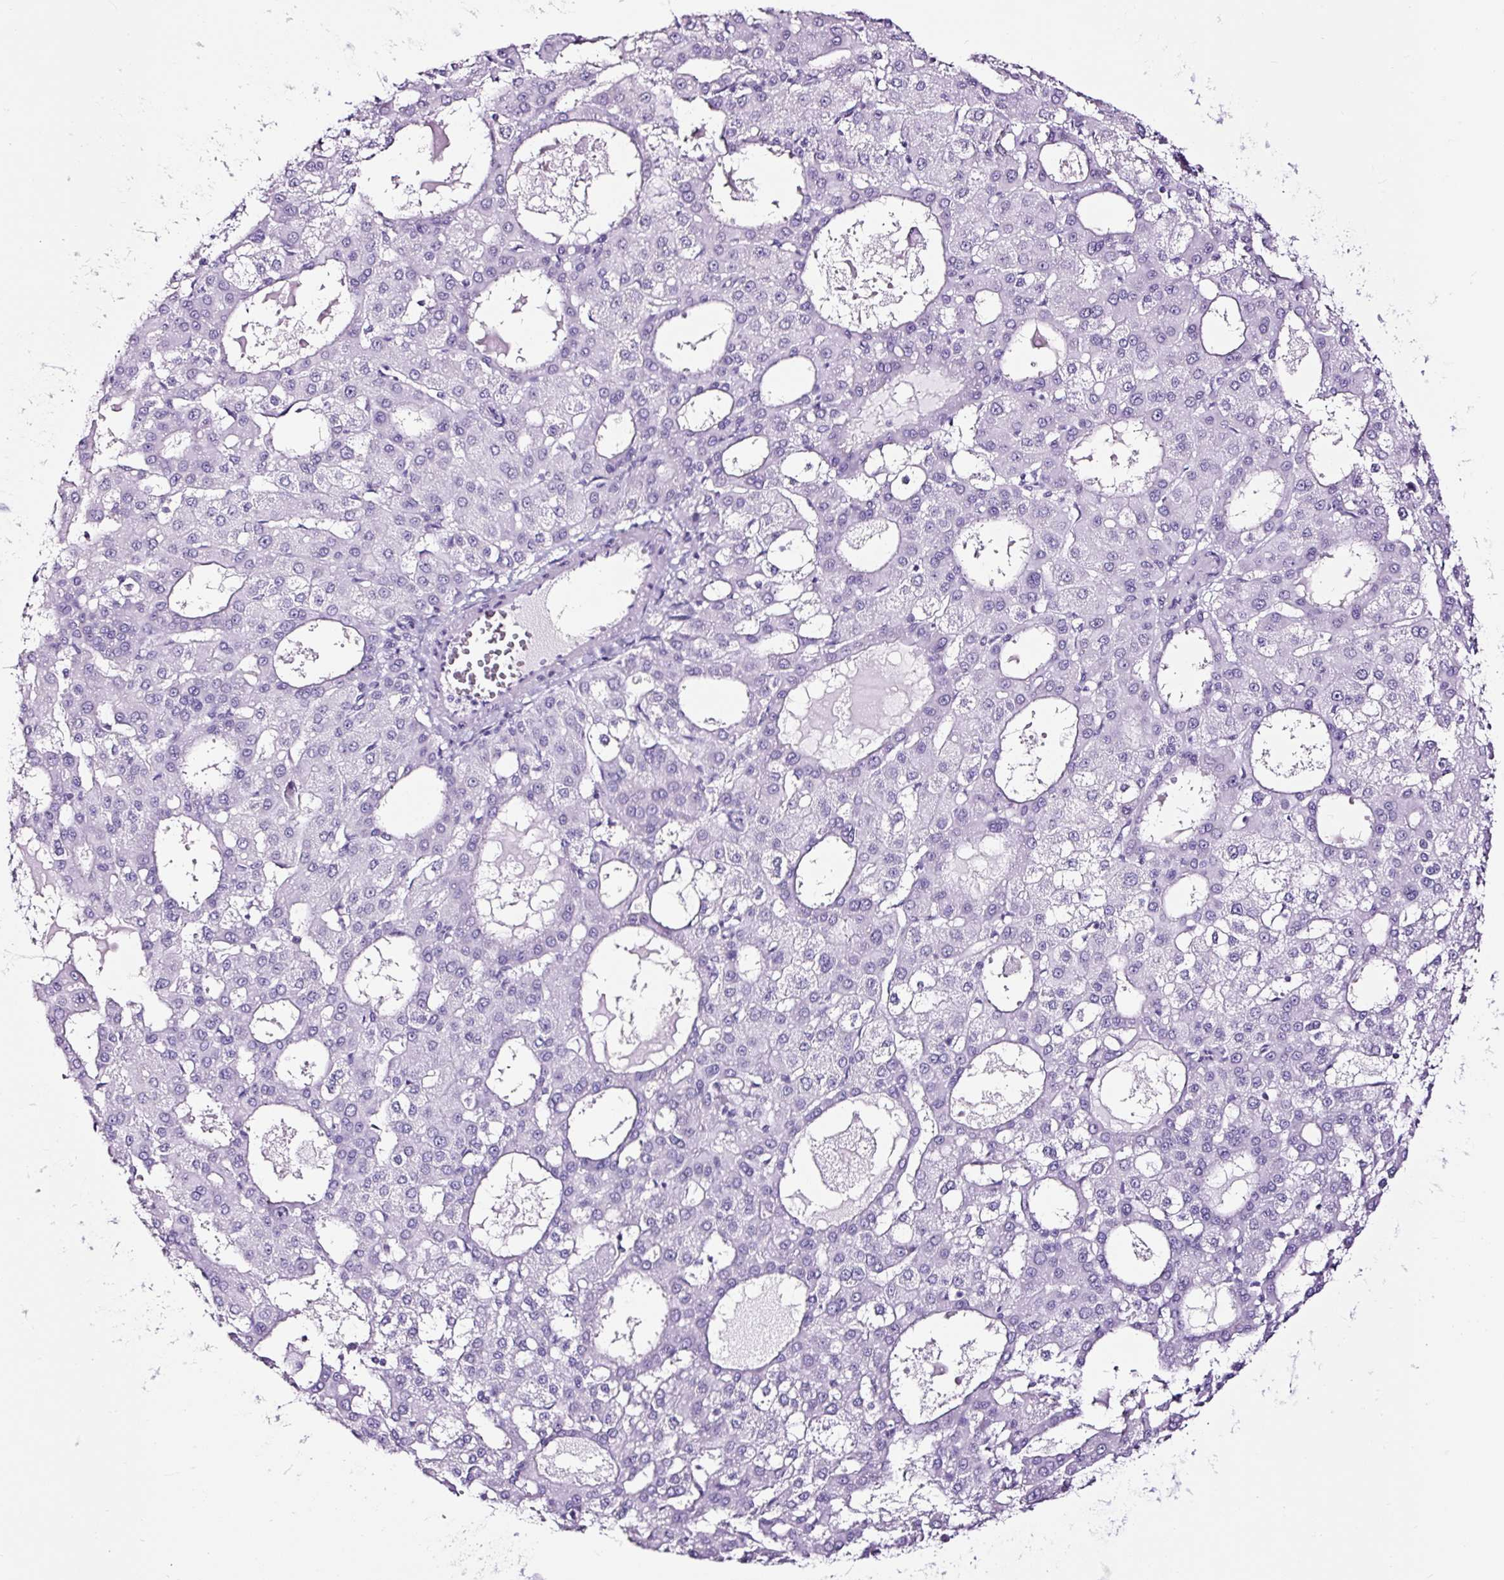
{"staining": {"intensity": "negative", "quantity": "none", "location": "none"}, "tissue": "liver cancer", "cell_type": "Tumor cells", "image_type": "cancer", "snomed": [{"axis": "morphology", "description": "Carcinoma, Hepatocellular, NOS"}, {"axis": "topography", "description": "Liver"}], "caption": "This micrograph is of liver cancer stained with immunohistochemistry (IHC) to label a protein in brown with the nuclei are counter-stained blue. There is no expression in tumor cells. (Stains: DAB IHC with hematoxylin counter stain, Microscopy: brightfield microscopy at high magnification).", "gene": "NPHS2", "patient": {"sex": "male", "age": 47}}